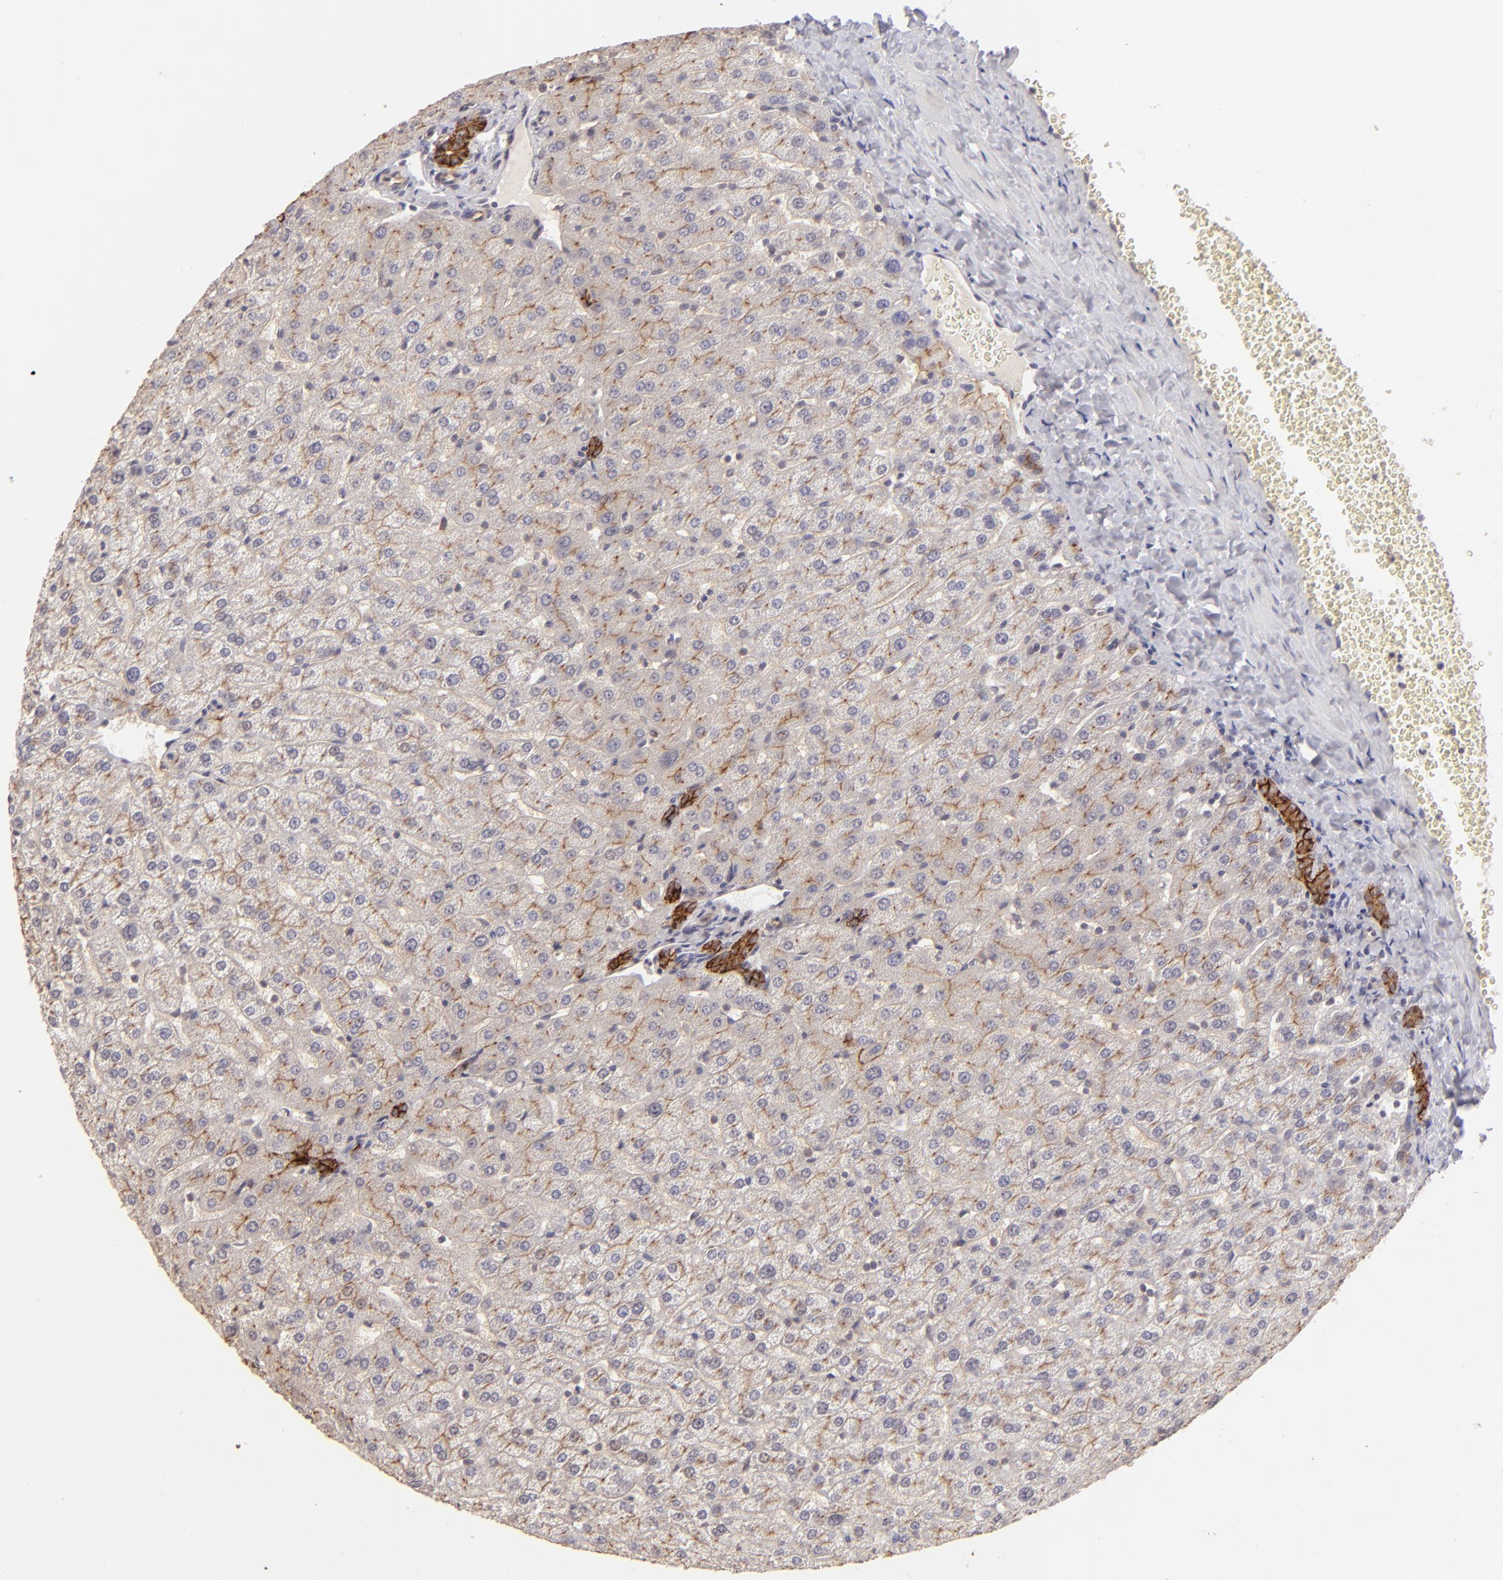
{"staining": {"intensity": "strong", "quantity": ">75%", "location": "cytoplasmic/membranous"}, "tissue": "liver", "cell_type": "Cholangiocytes", "image_type": "normal", "snomed": [{"axis": "morphology", "description": "Normal tissue, NOS"}, {"axis": "morphology", "description": "Fibrosis, NOS"}, {"axis": "topography", "description": "Liver"}], "caption": "Brown immunohistochemical staining in benign human liver displays strong cytoplasmic/membranous positivity in approximately >75% of cholangiocytes. (Brightfield microscopy of DAB IHC at high magnification).", "gene": "CLDN1", "patient": {"sex": "female", "age": 29}}